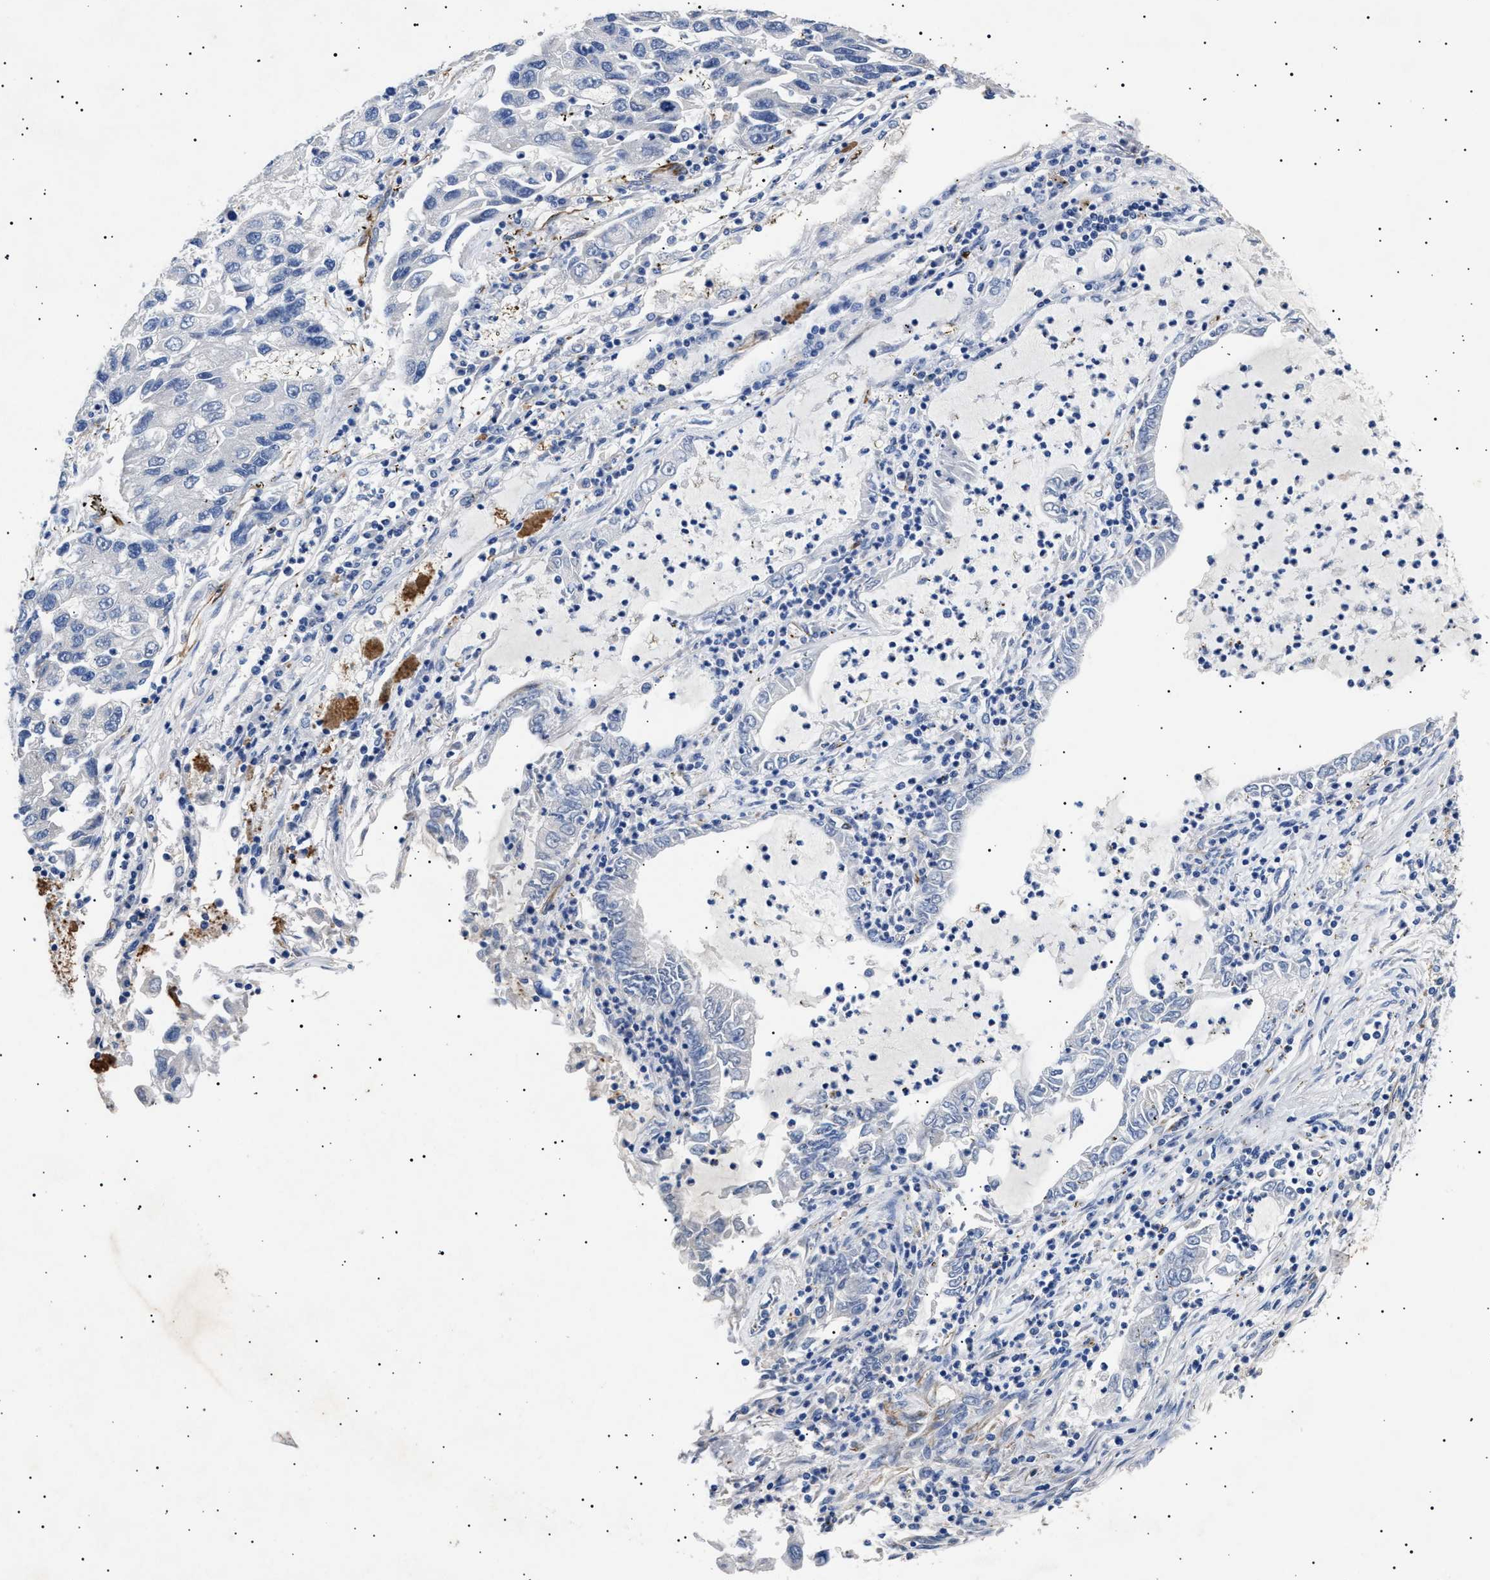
{"staining": {"intensity": "negative", "quantity": "none", "location": "none"}, "tissue": "lung cancer", "cell_type": "Tumor cells", "image_type": "cancer", "snomed": [{"axis": "morphology", "description": "Adenocarcinoma, NOS"}, {"axis": "topography", "description": "Lung"}], "caption": "An image of adenocarcinoma (lung) stained for a protein exhibits no brown staining in tumor cells.", "gene": "OLFML2A", "patient": {"sex": "female", "age": 51}}